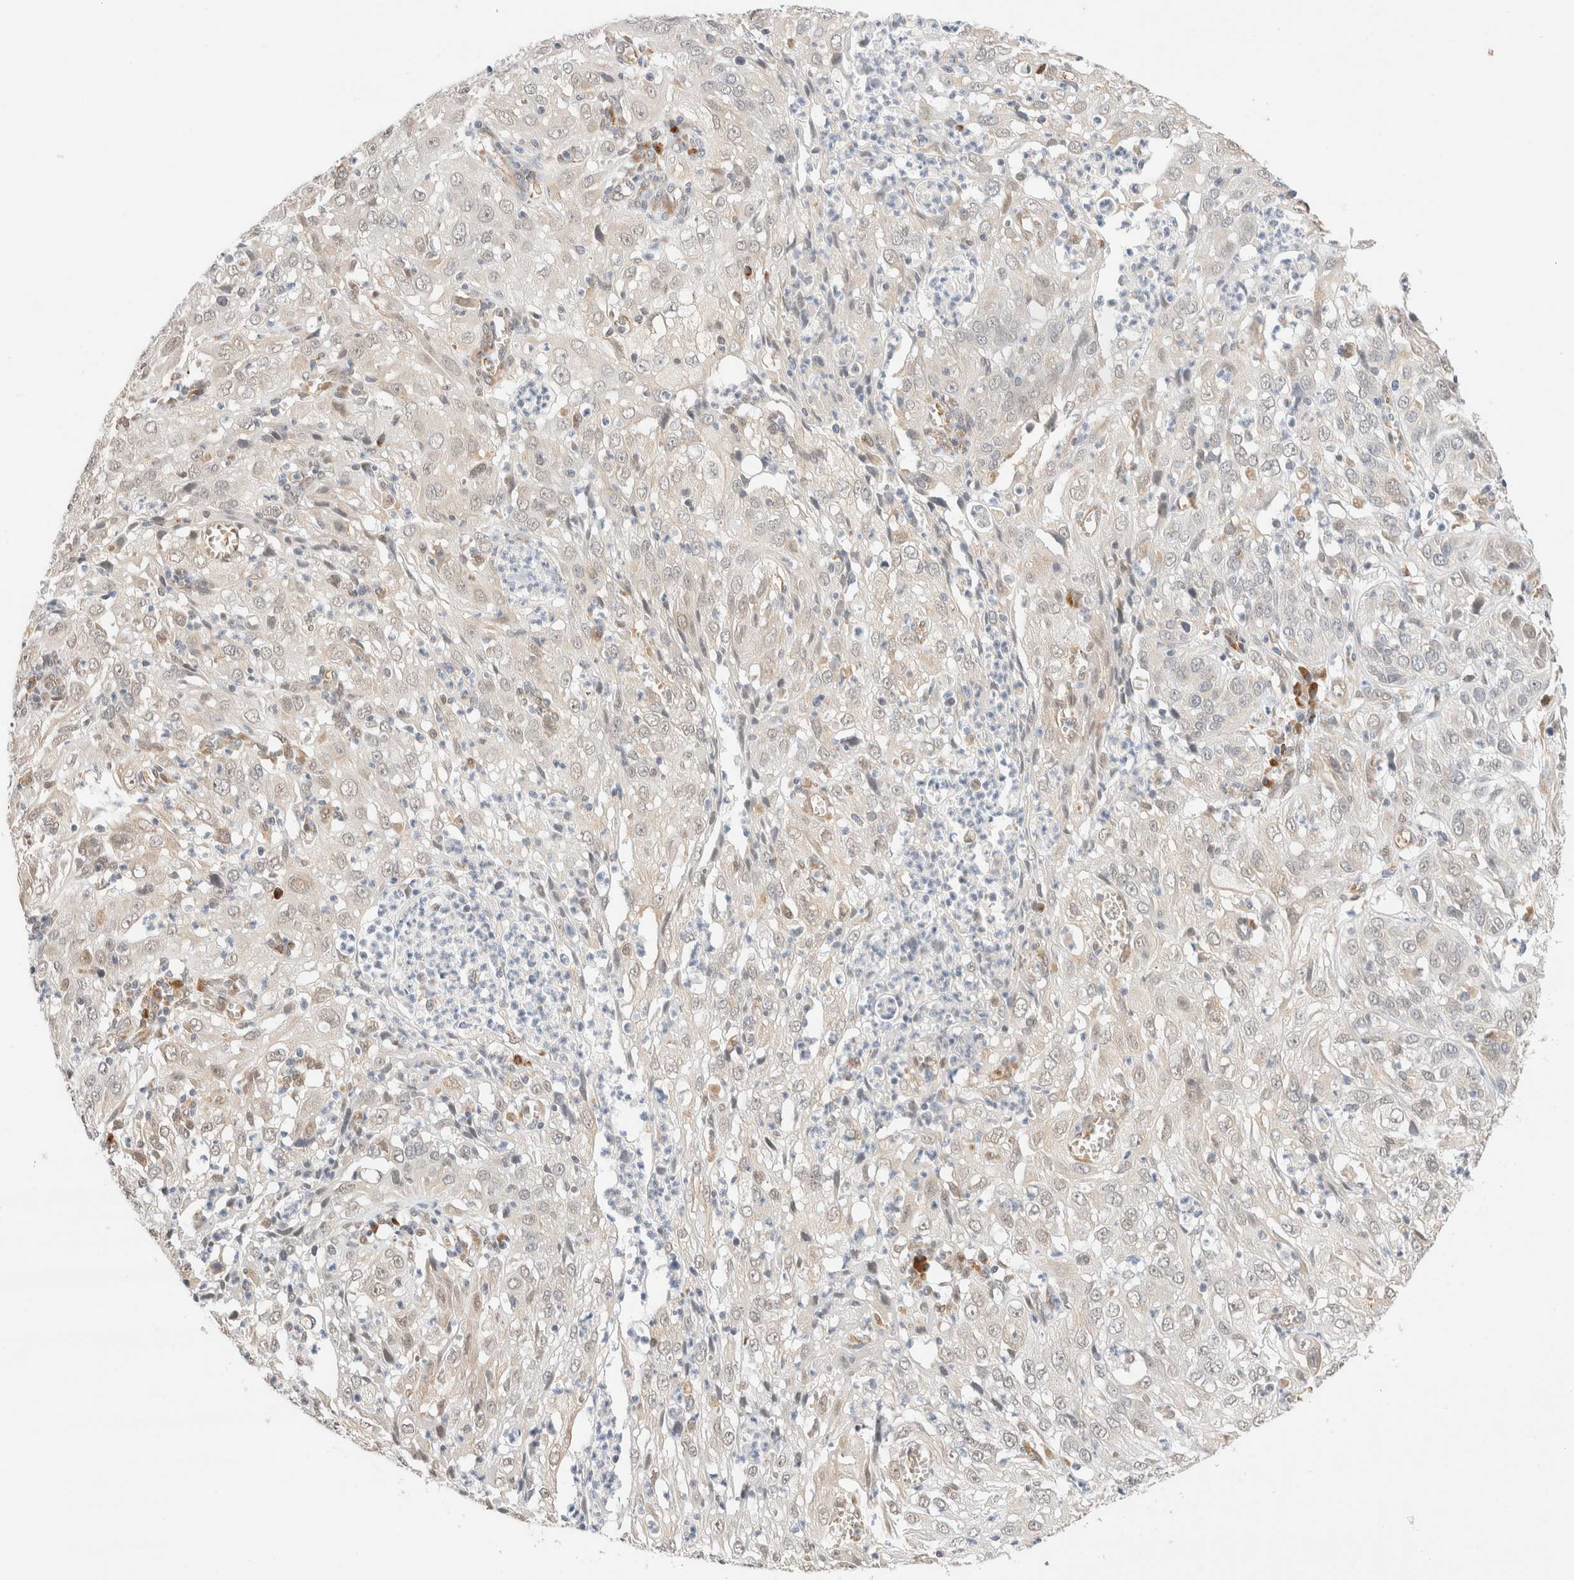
{"staining": {"intensity": "negative", "quantity": "none", "location": "none"}, "tissue": "cervical cancer", "cell_type": "Tumor cells", "image_type": "cancer", "snomed": [{"axis": "morphology", "description": "Squamous cell carcinoma, NOS"}, {"axis": "topography", "description": "Cervix"}], "caption": "Immunohistochemical staining of human cervical cancer (squamous cell carcinoma) shows no significant expression in tumor cells.", "gene": "SYVN1", "patient": {"sex": "female", "age": 32}}